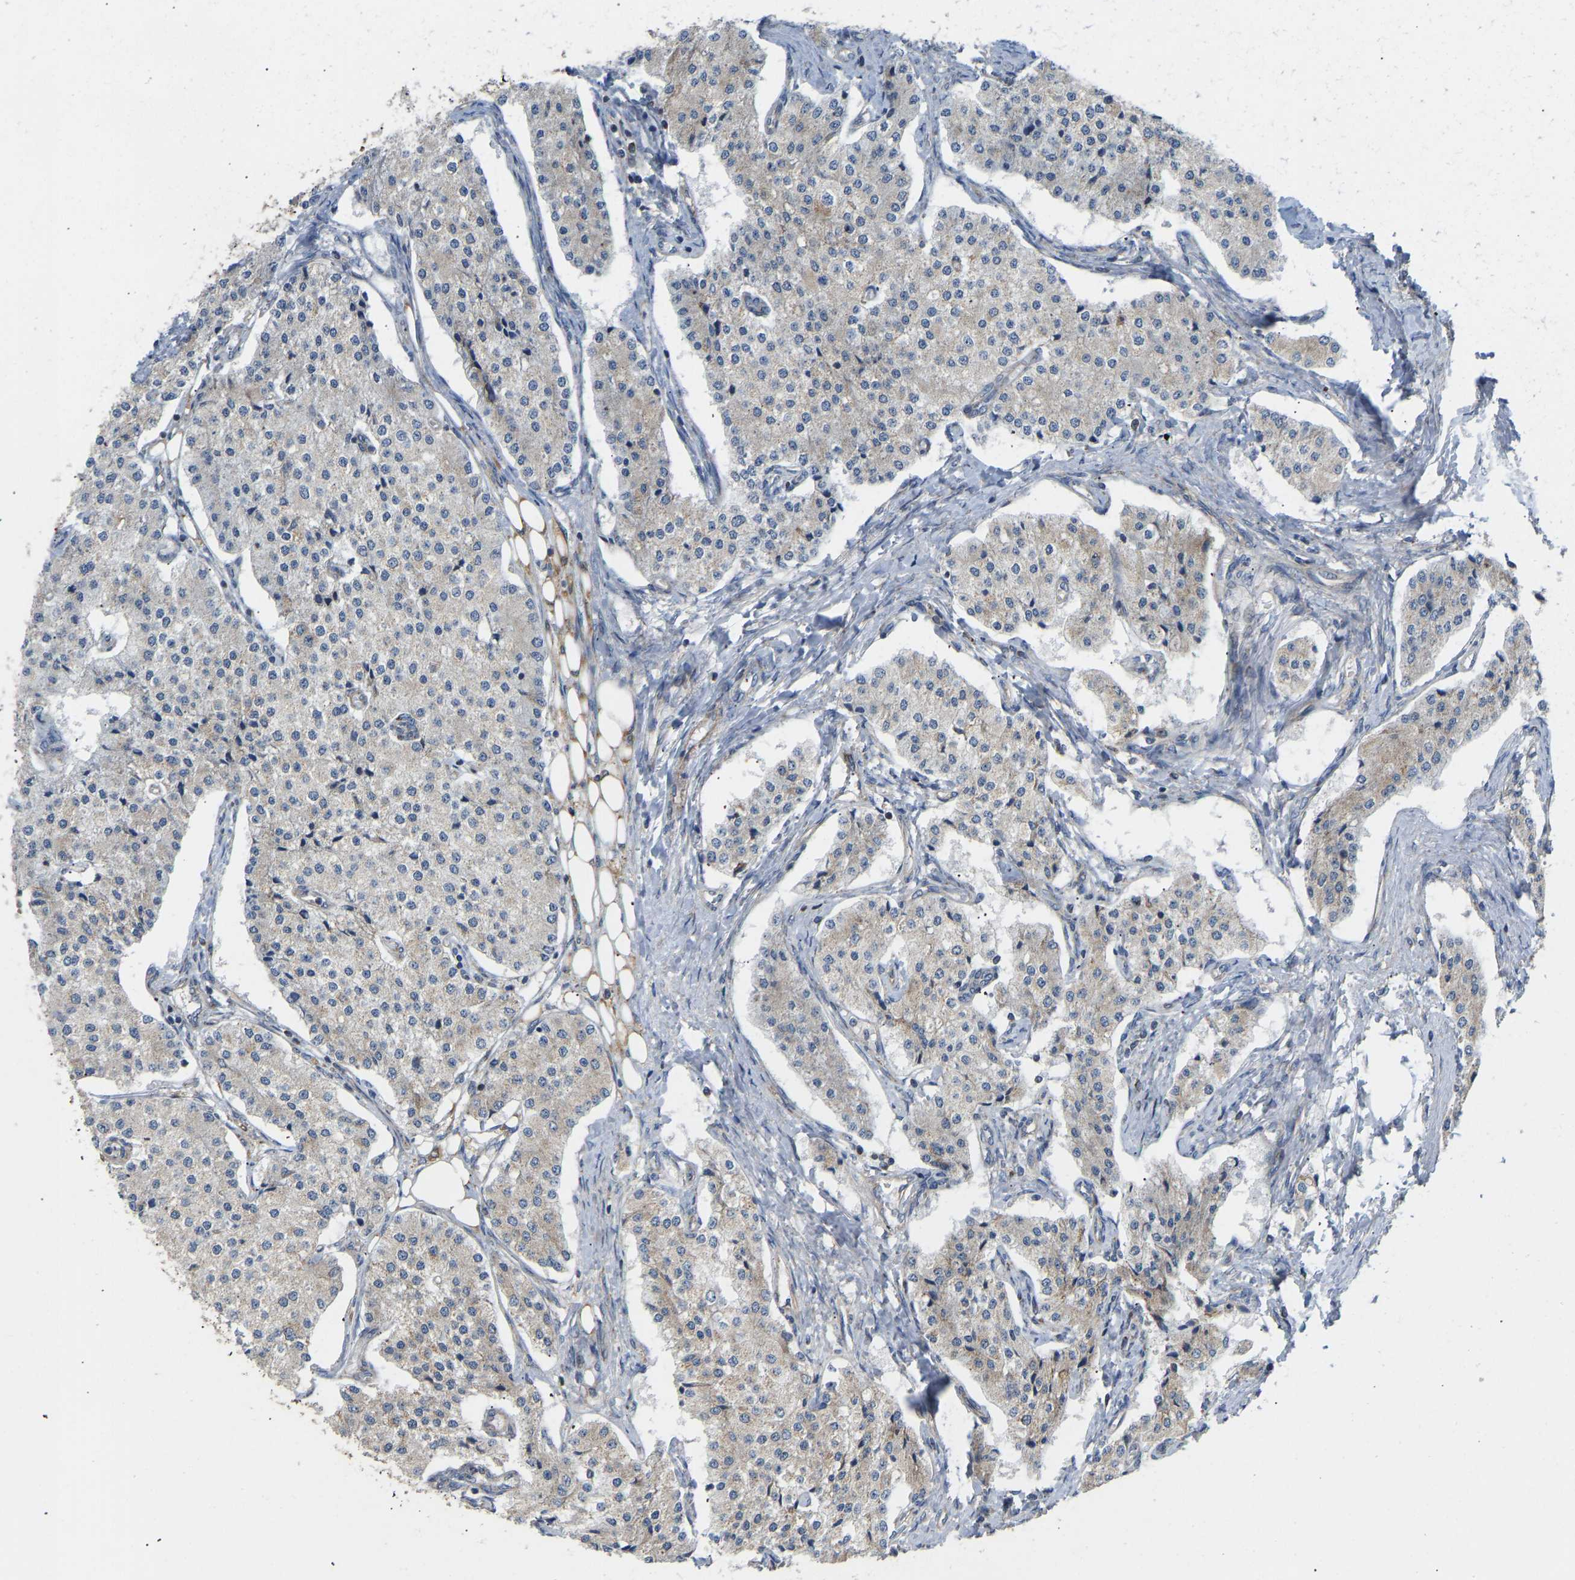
{"staining": {"intensity": "weak", "quantity": "<25%", "location": "cytoplasmic/membranous"}, "tissue": "carcinoid", "cell_type": "Tumor cells", "image_type": "cancer", "snomed": [{"axis": "morphology", "description": "Carcinoid, malignant, NOS"}, {"axis": "topography", "description": "Colon"}], "caption": "High magnification brightfield microscopy of malignant carcinoid stained with DAB (brown) and counterstained with hematoxylin (blue): tumor cells show no significant positivity.", "gene": "HACD2", "patient": {"sex": "female", "age": 52}}